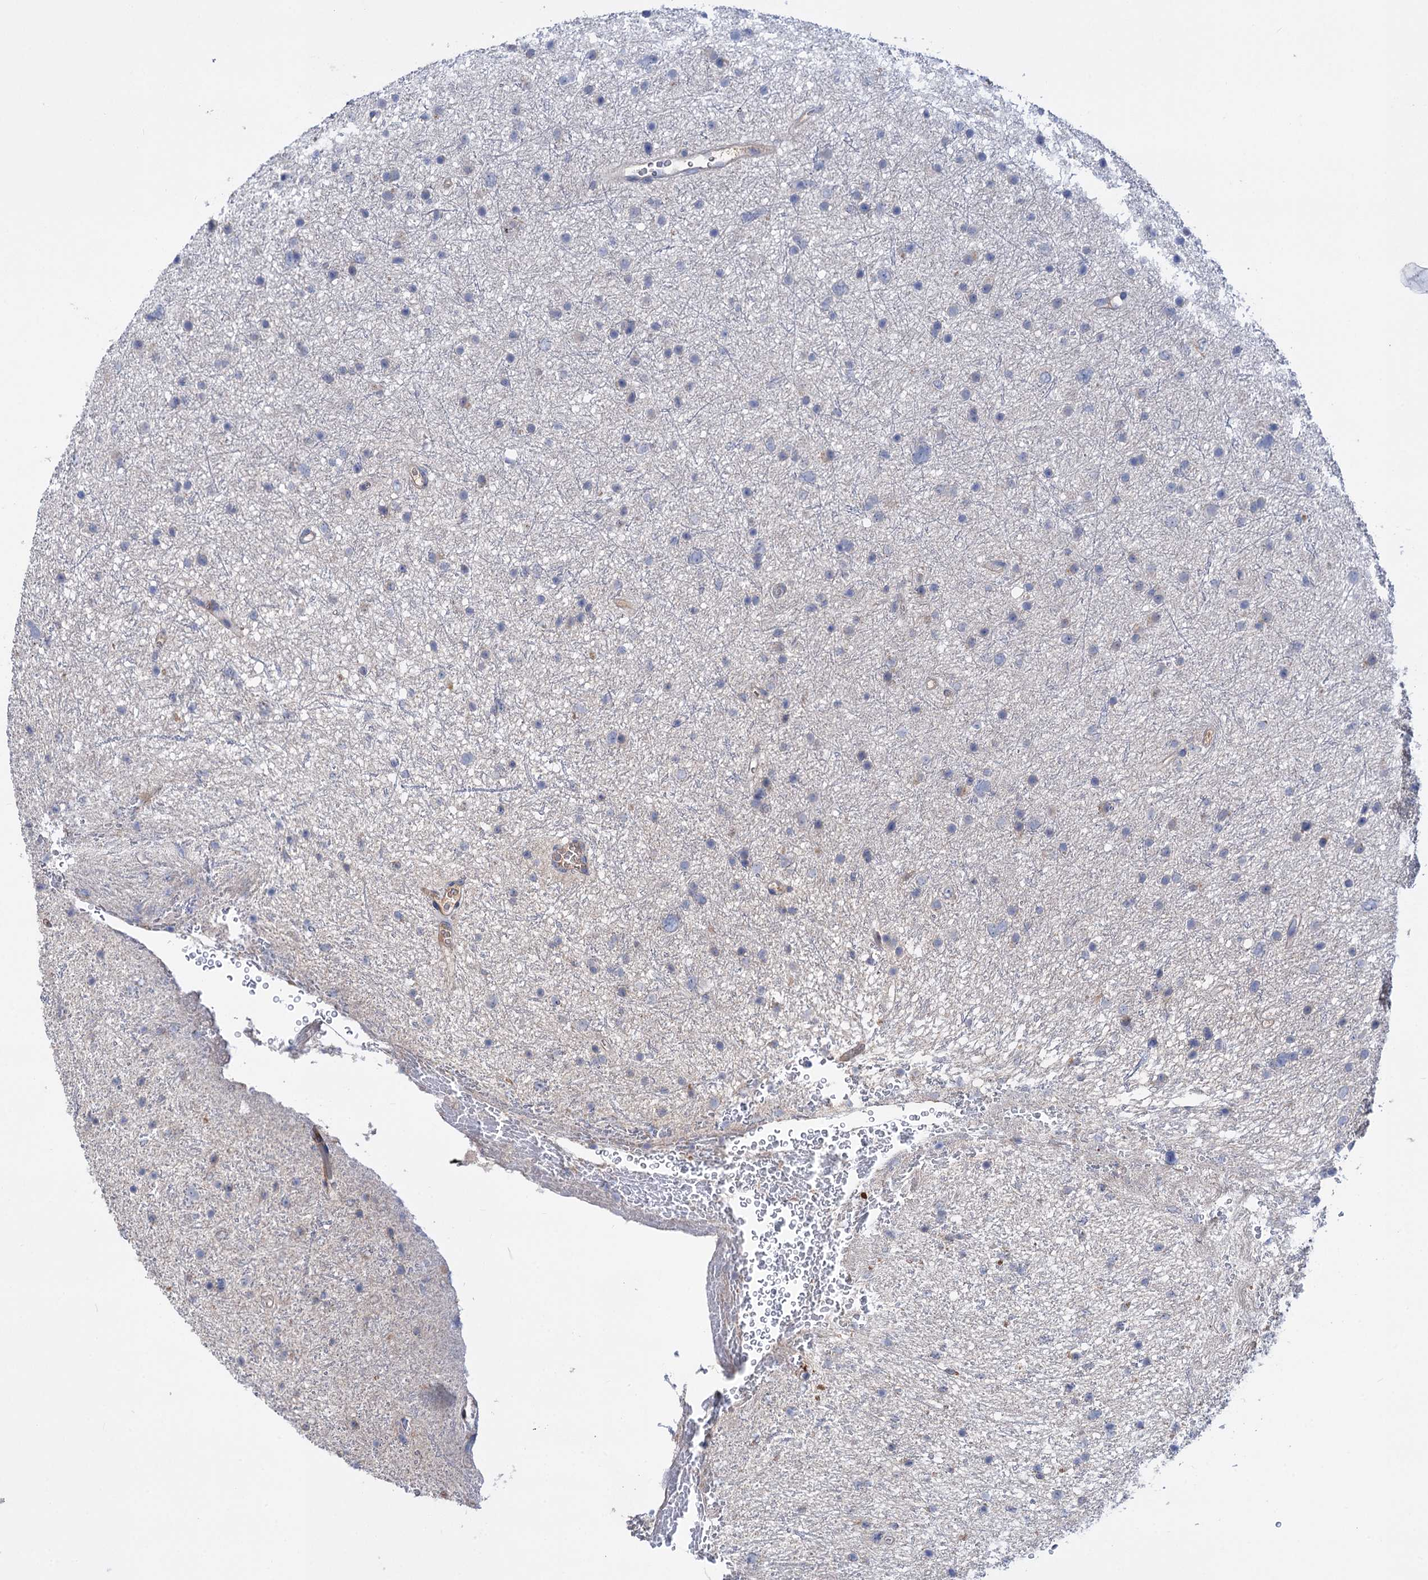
{"staining": {"intensity": "negative", "quantity": "none", "location": "none"}, "tissue": "glioma", "cell_type": "Tumor cells", "image_type": "cancer", "snomed": [{"axis": "morphology", "description": "Glioma, malignant, Low grade"}, {"axis": "topography", "description": "Cerebral cortex"}], "caption": "Human malignant low-grade glioma stained for a protein using IHC reveals no expression in tumor cells.", "gene": "PPP1R32", "patient": {"sex": "female", "age": 39}}